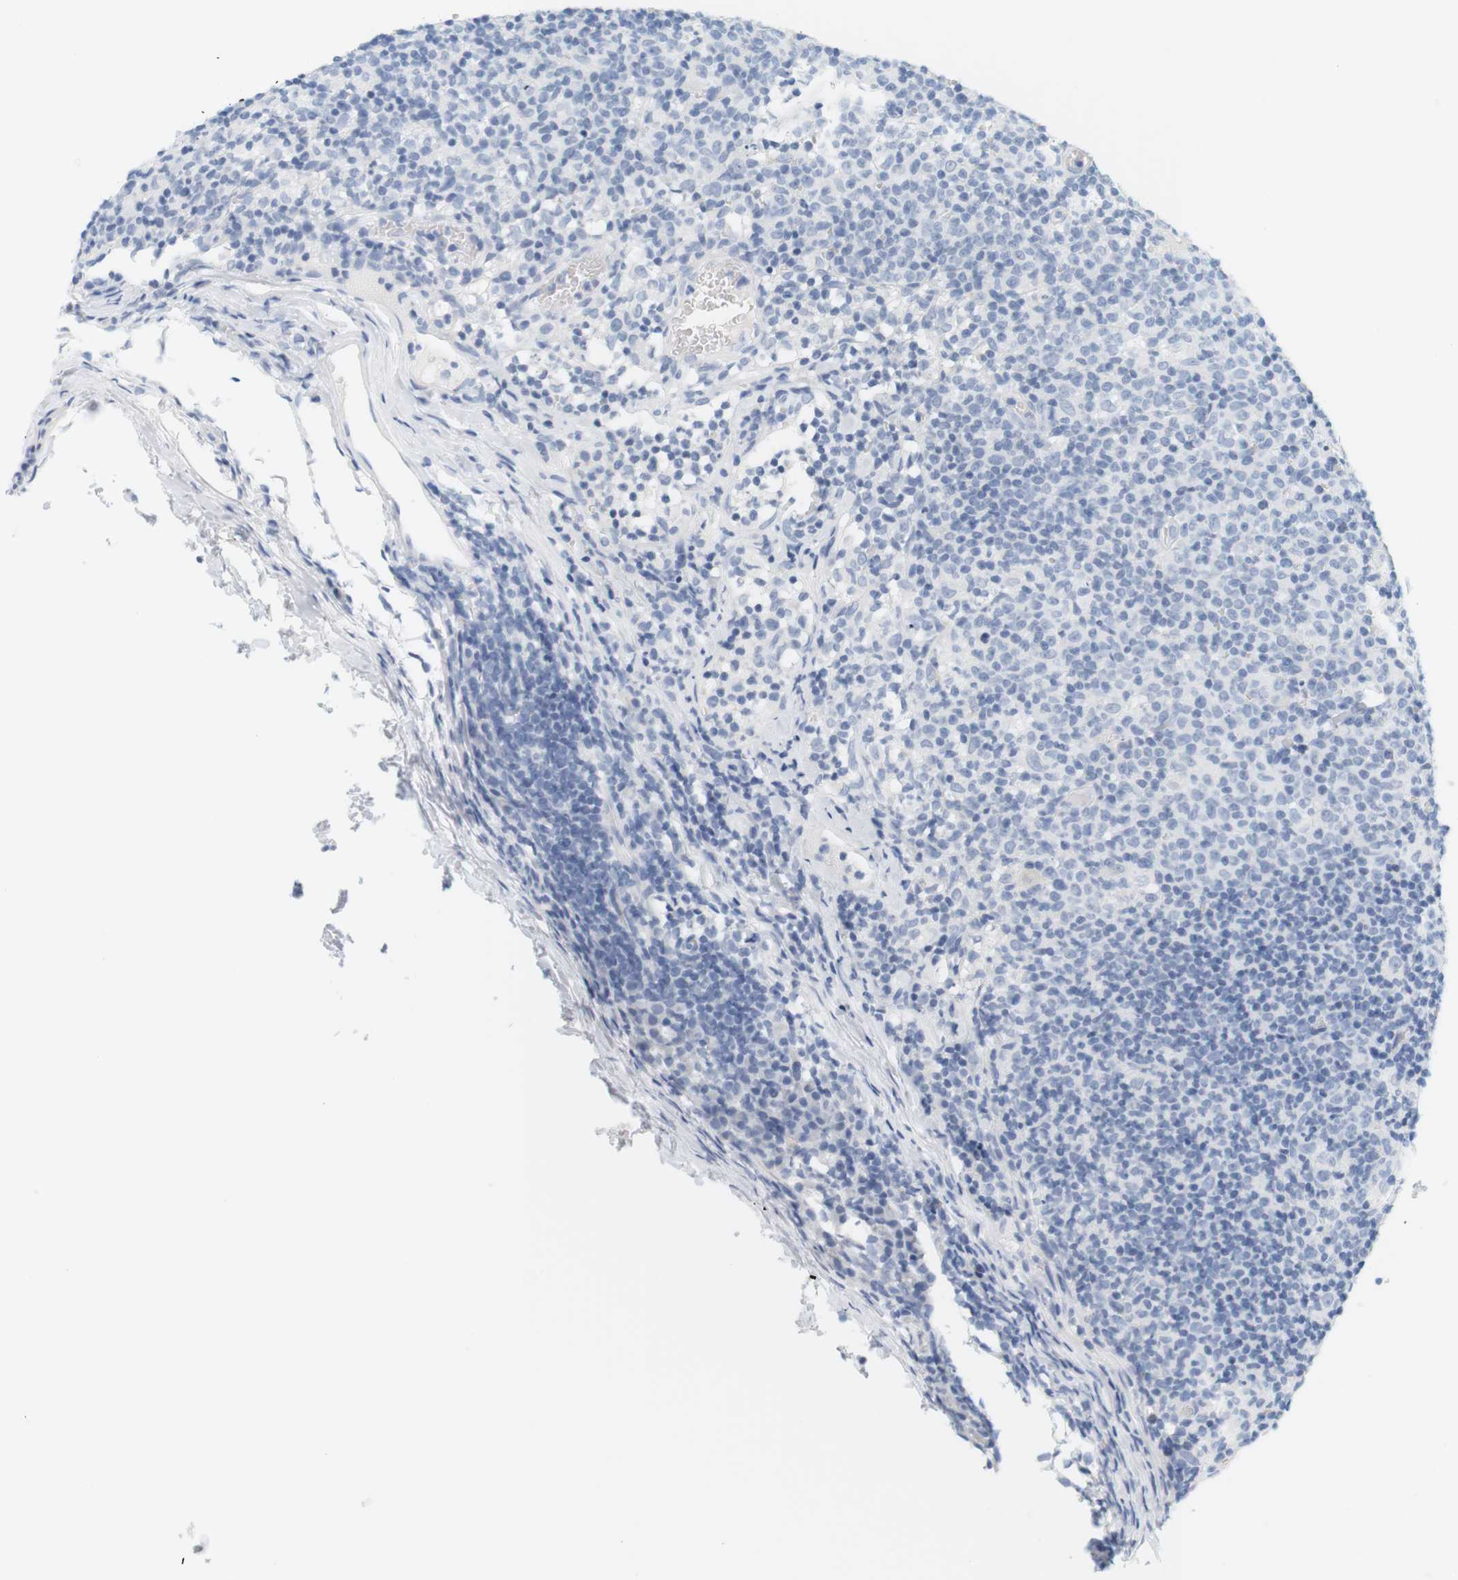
{"staining": {"intensity": "negative", "quantity": "none", "location": "none"}, "tissue": "lymph node", "cell_type": "Germinal center cells", "image_type": "normal", "snomed": [{"axis": "morphology", "description": "Normal tissue, NOS"}, {"axis": "morphology", "description": "Inflammation, NOS"}, {"axis": "topography", "description": "Lymph node"}], "caption": "This is a micrograph of immunohistochemistry (IHC) staining of benign lymph node, which shows no staining in germinal center cells.", "gene": "OPRM1", "patient": {"sex": "male", "age": 55}}